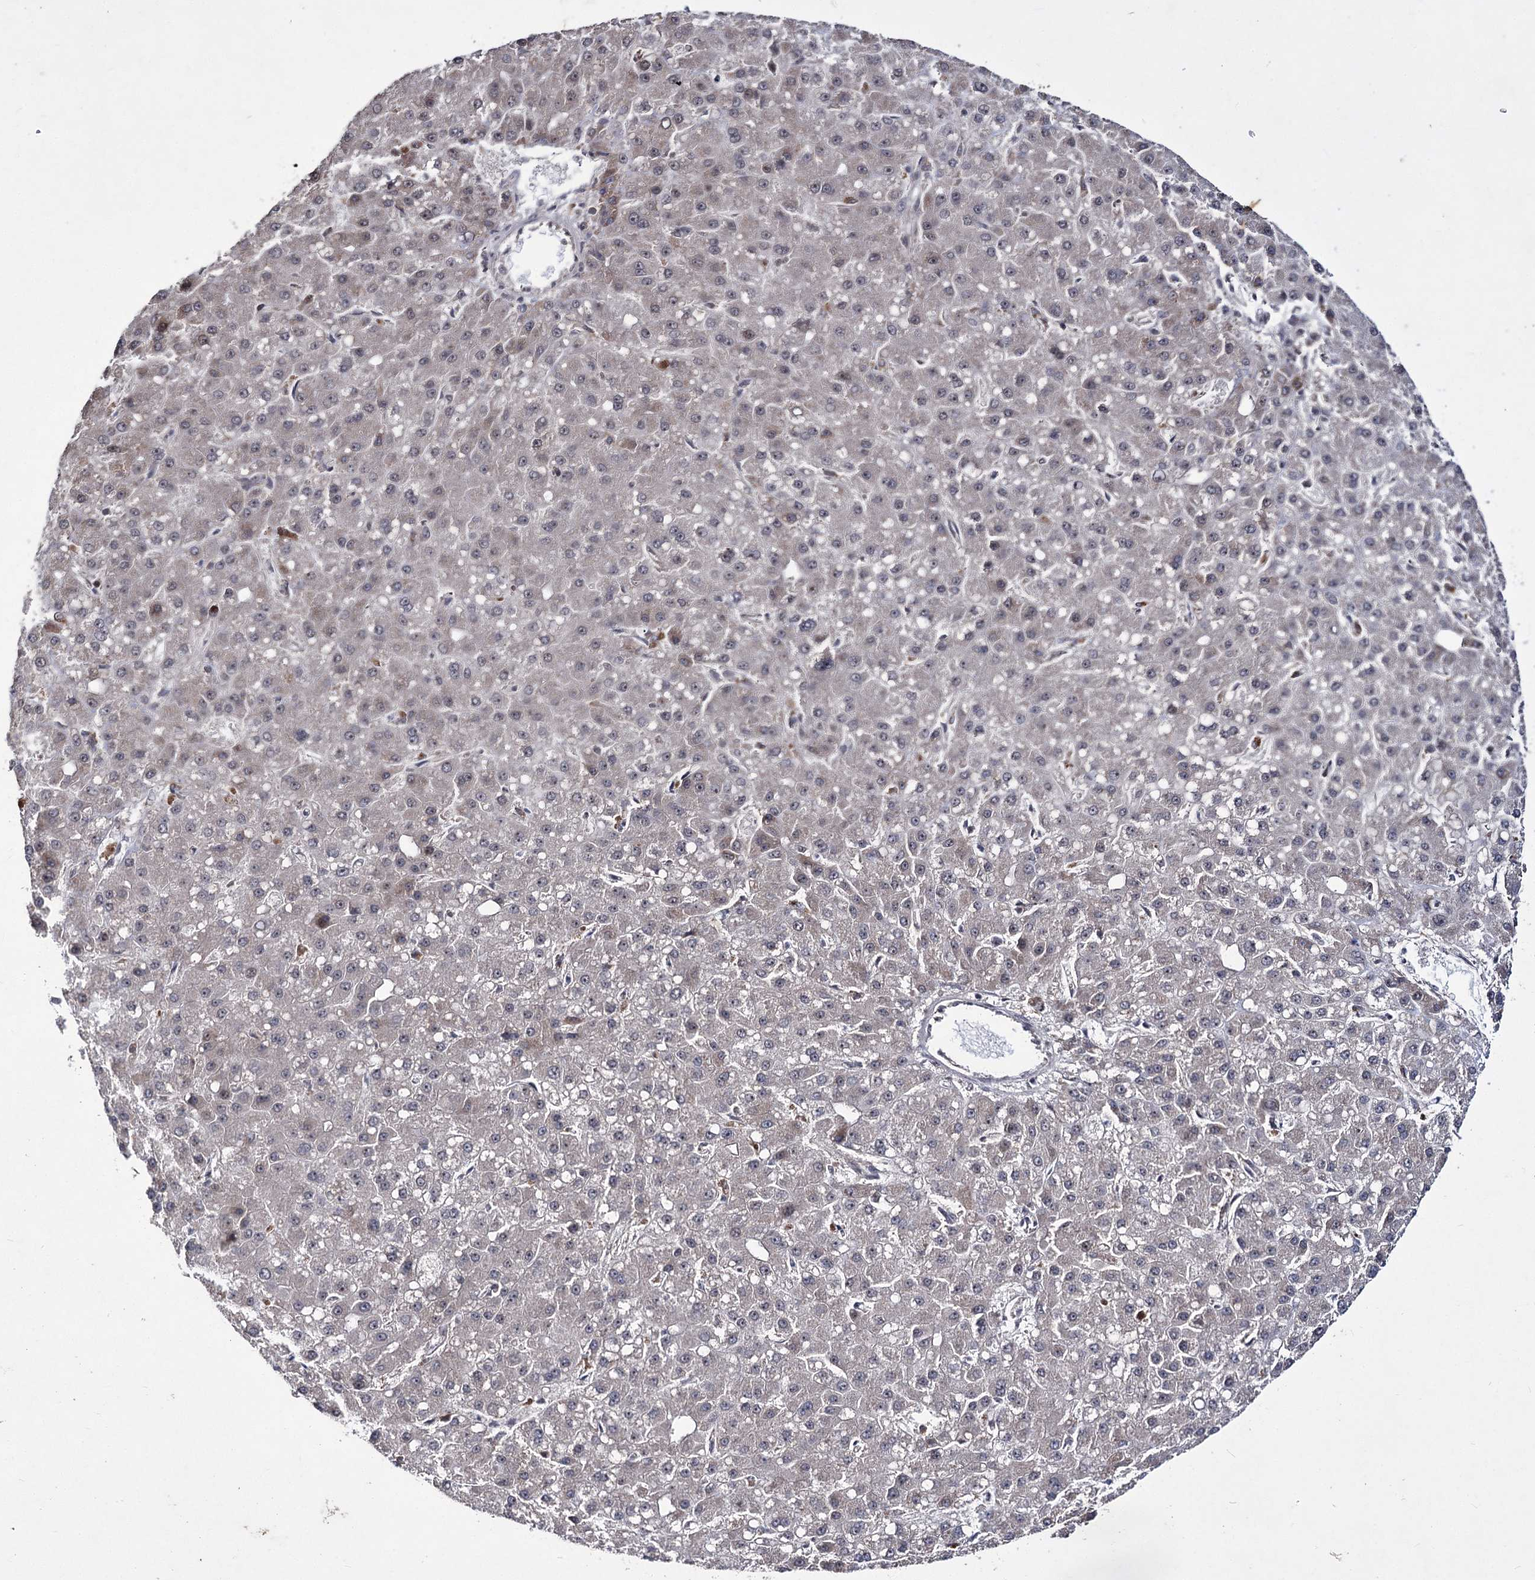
{"staining": {"intensity": "weak", "quantity": "<25%", "location": "nuclear"}, "tissue": "liver cancer", "cell_type": "Tumor cells", "image_type": "cancer", "snomed": [{"axis": "morphology", "description": "Carcinoma, Hepatocellular, NOS"}, {"axis": "topography", "description": "Liver"}], "caption": "IHC histopathology image of neoplastic tissue: liver cancer (hepatocellular carcinoma) stained with DAB (3,3'-diaminobenzidine) demonstrates no significant protein expression in tumor cells.", "gene": "VGLL4", "patient": {"sex": "male", "age": 67}}